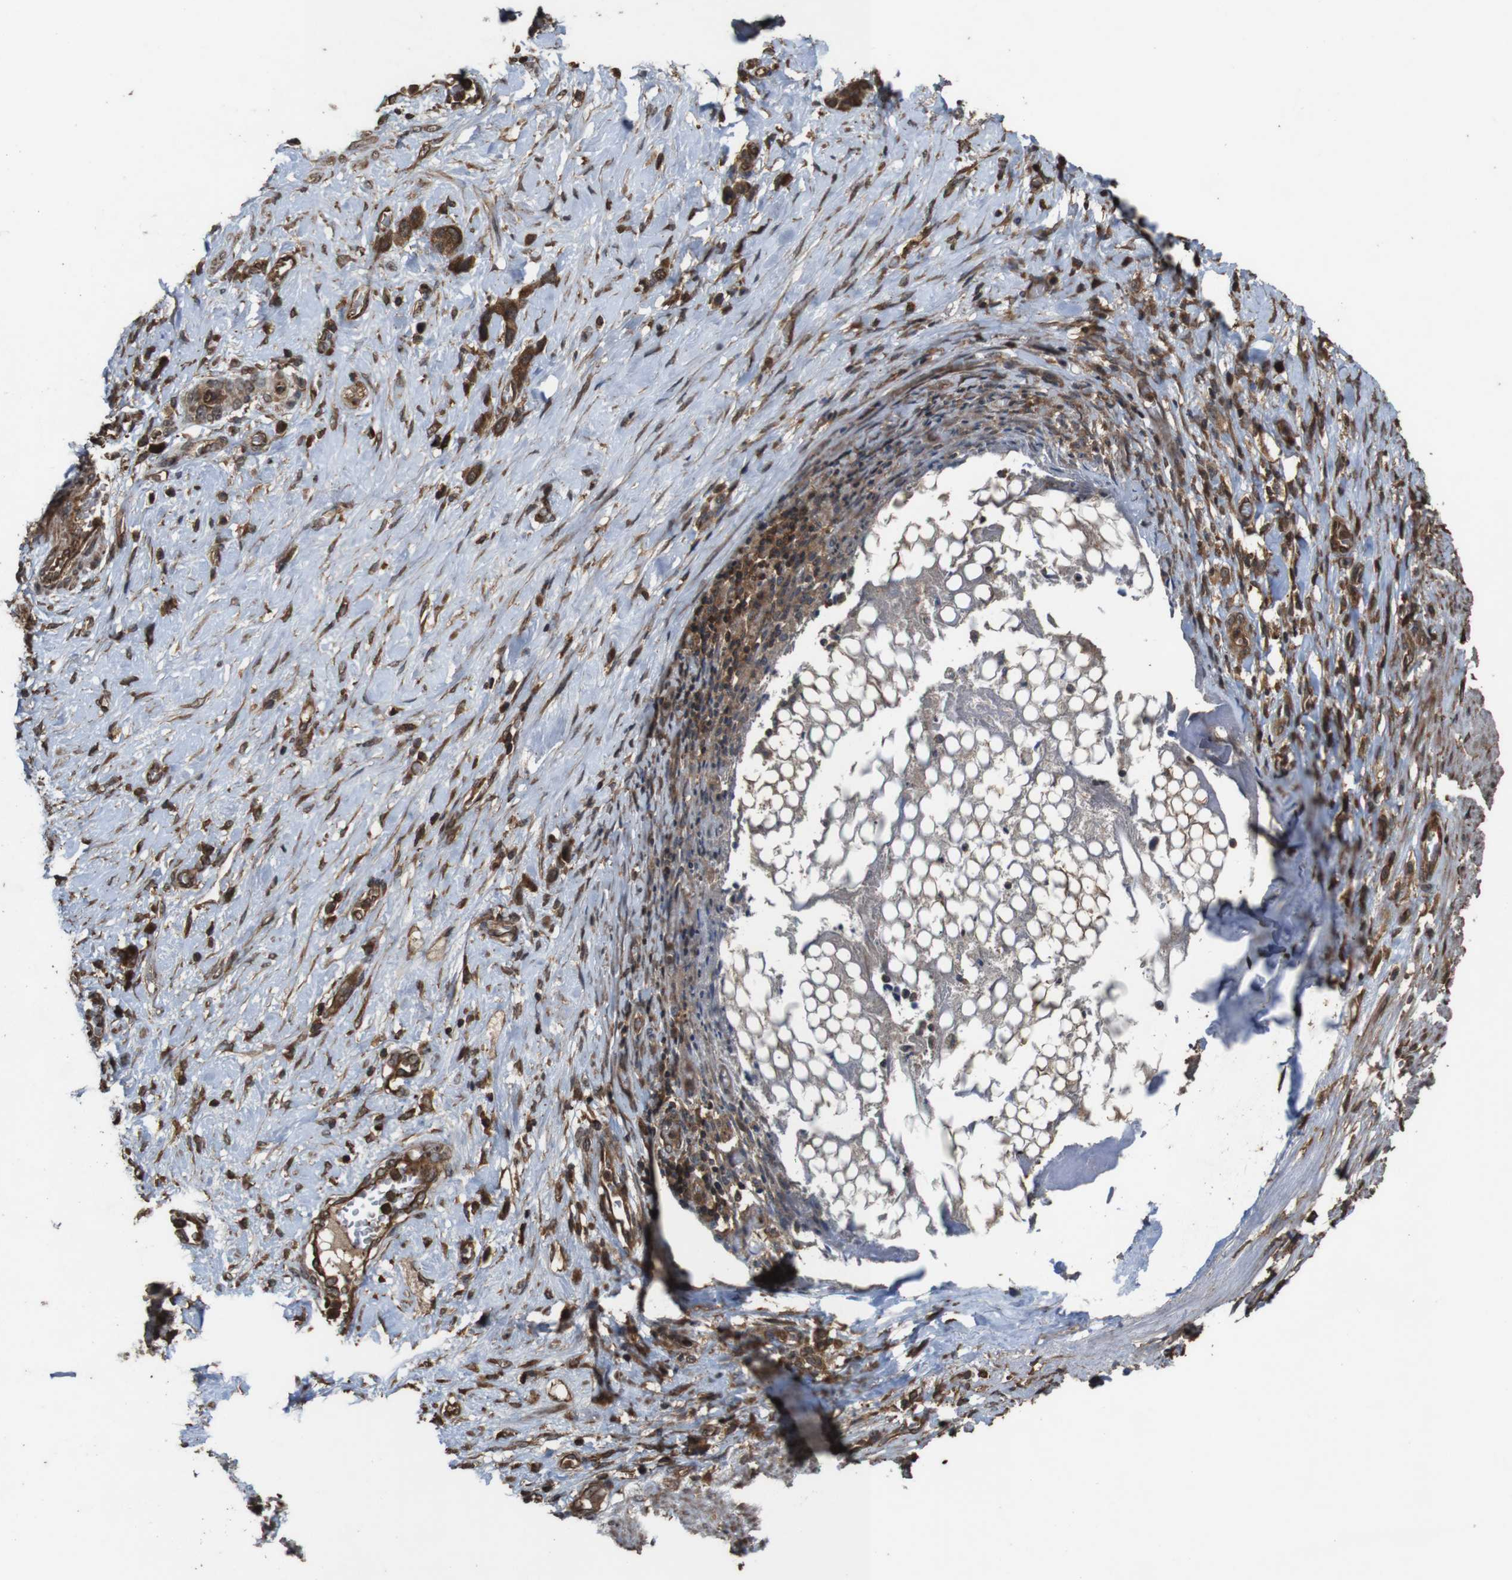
{"staining": {"intensity": "strong", "quantity": ">75%", "location": "cytoplasmic/membranous"}, "tissue": "stomach cancer", "cell_type": "Tumor cells", "image_type": "cancer", "snomed": [{"axis": "morphology", "description": "Adenocarcinoma, NOS"}, {"axis": "morphology", "description": "Adenocarcinoma, High grade"}, {"axis": "topography", "description": "Stomach, upper"}, {"axis": "topography", "description": "Stomach, lower"}], "caption": "Immunohistochemistry (IHC) (DAB (3,3'-diaminobenzidine)) staining of adenocarcinoma (stomach) exhibits strong cytoplasmic/membranous protein expression in approximately >75% of tumor cells.", "gene": "BAG4", "patient": {"sex": "female", "age": 65}}